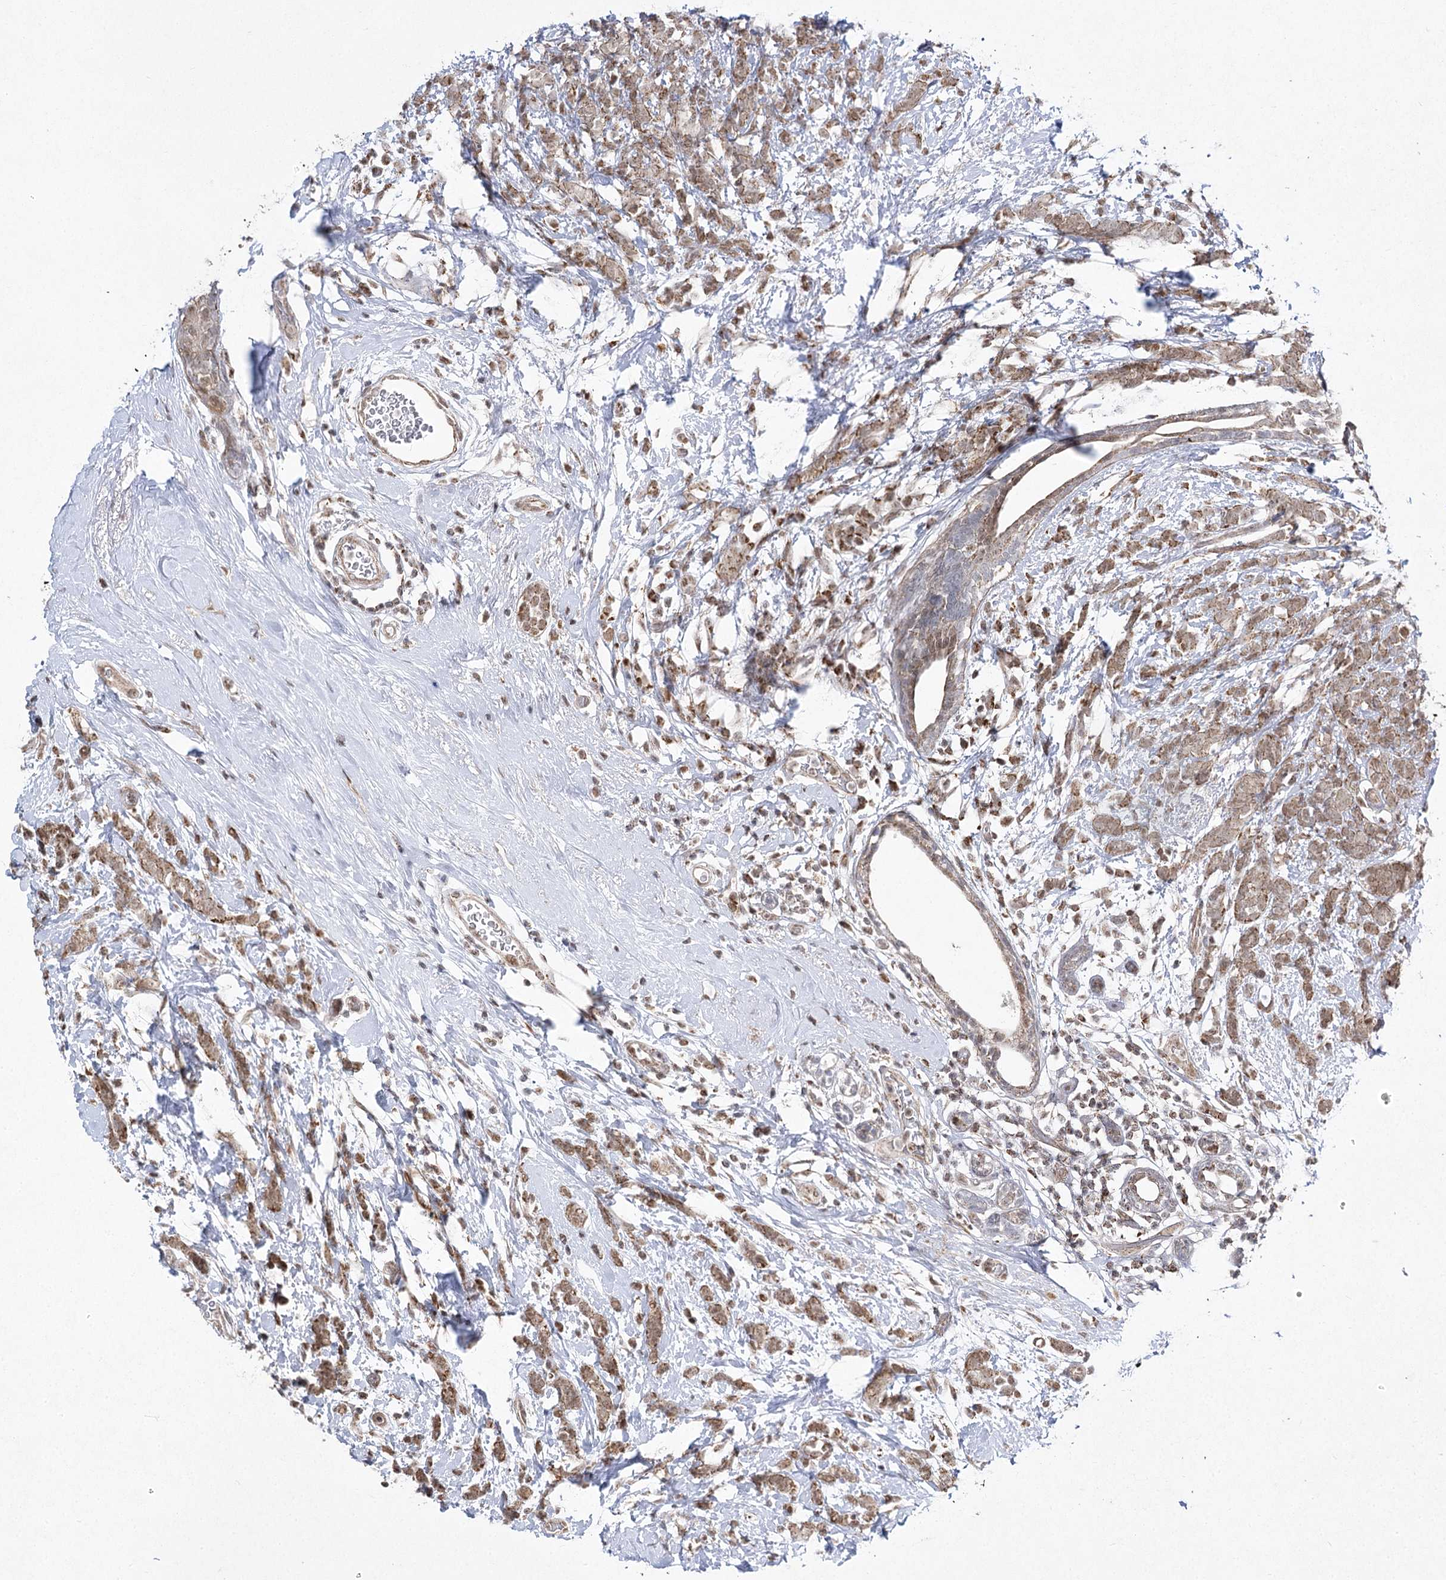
{"staining": {"intensity": "moderate", "quantity": ">75%", "location": "cytoplasmic/membranous"}, "tissue": "breast cancer", "cell_type": "Tumor cells", "image_type": "cancer", "snomed": [{"axis": "morphology", "description": "Lobular carcinoma"}, {"axis": "topography", "description": "Breast"}], "caption": "DAB (3,3'-diaminobenzidine) immunohistochemical staining of human lobular carcinoma (breast) exhibits moderate cytoplasmic/membranous protein positivity in about >75% of tumor cells.", "gene": "SLC4A1AP", "patient": {"sex": "female", "age": 58}}